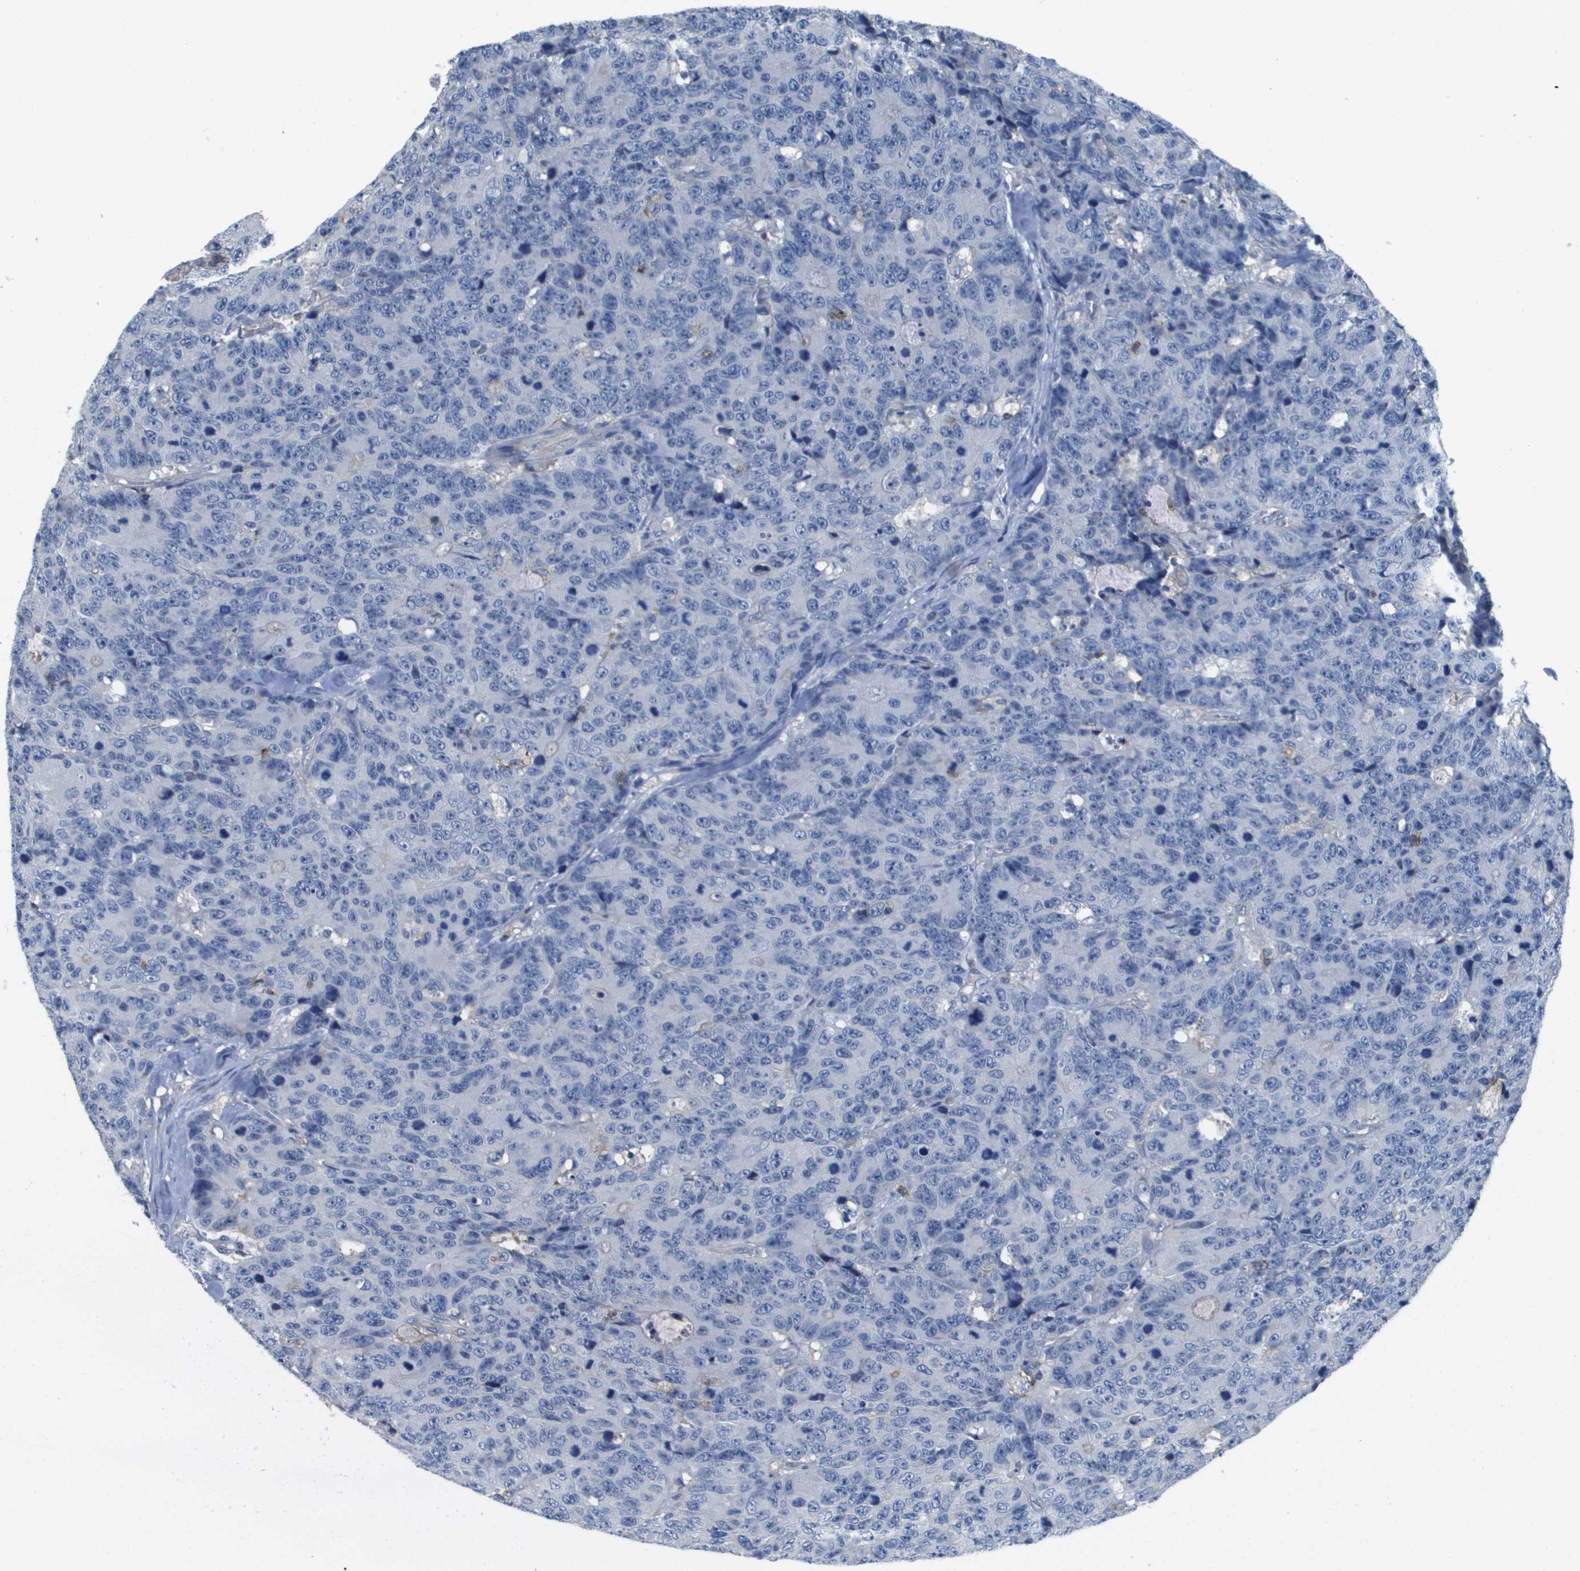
{"staining": {"intensity": "negative", "quantity": "none", "location": "none"}, "tissue": "colorectal cancer", "cell_type": "Tumor cells", "image_type": "cancer", "snomed": [{"axis": "morphology", "description": "Adenocarcinoma, NOS"}, {"axis": "topography", "description": "Colon"}], "caption": "This micrograph is of colorectal adenocarcinoma stained with IHC to label a protein in brown with the nuclei are counter-stained blue. There is no positivity in tumor cells.", "gene": "SLC16A3", "patient": {"sex": "female", "age": 86}}